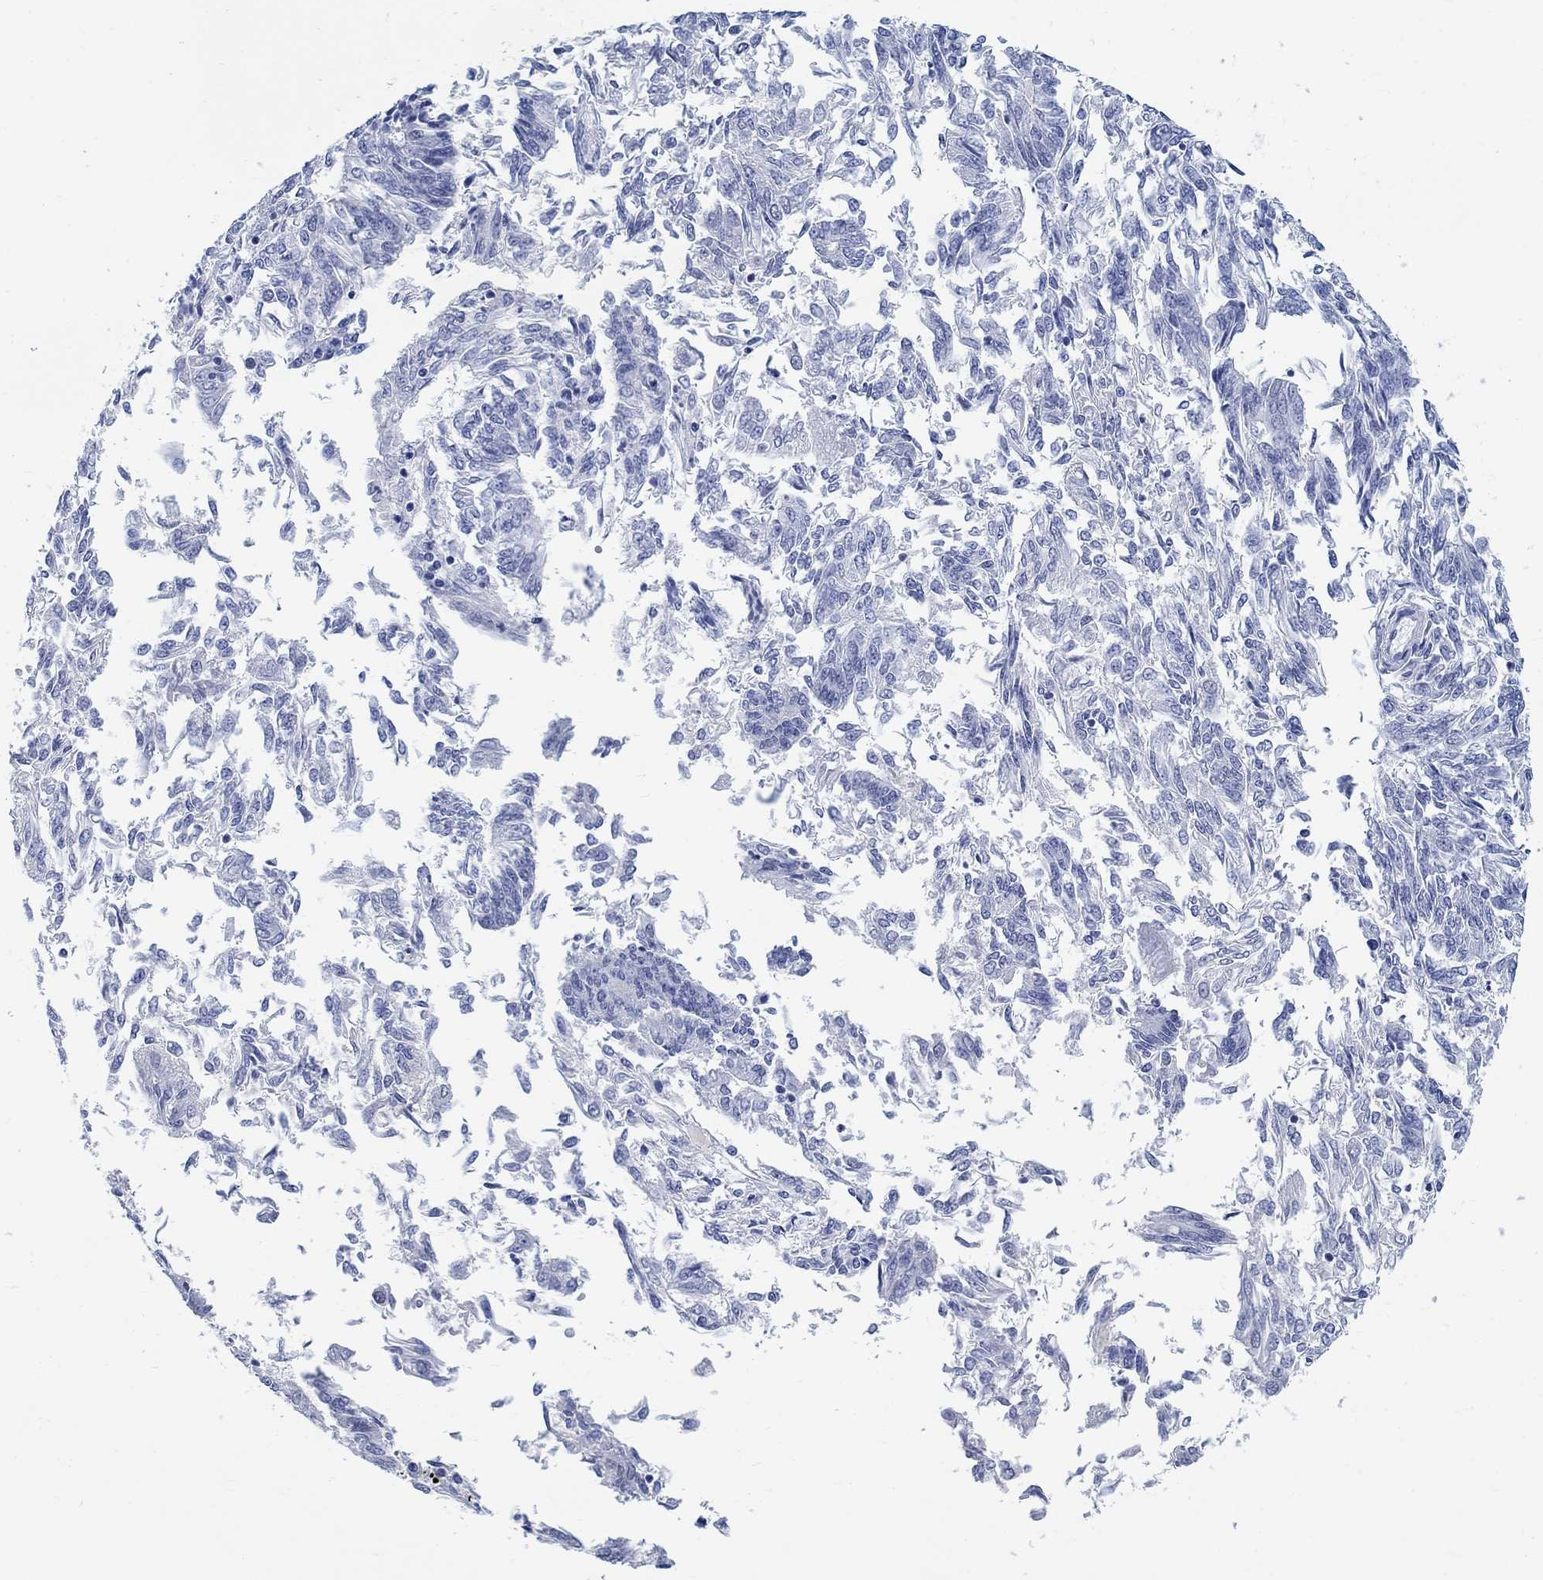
{"staining": {"intensity": "negative", "quantity": "none", "location": "none"}, "tissue": "endometrial cancer", "cell_type": "Tumor cells", "image_type": "cancer", "snomed": [{"axis": "morphology", "description": "Adenocarcinoma, NOS"}, {"axis": "topography", "description": "Endometrium"}], "caption": "High magnification brightfield microscopy of endometrial cancer (adenocarcinoma) stained with DAB (3,3'-diaminobenzidine) (brown) and counterstained with hematoxylin (blue): tumor cells show no significant expression.", "gene": "ANKS1B", "patient": {"sex": "female", "age": 58}}